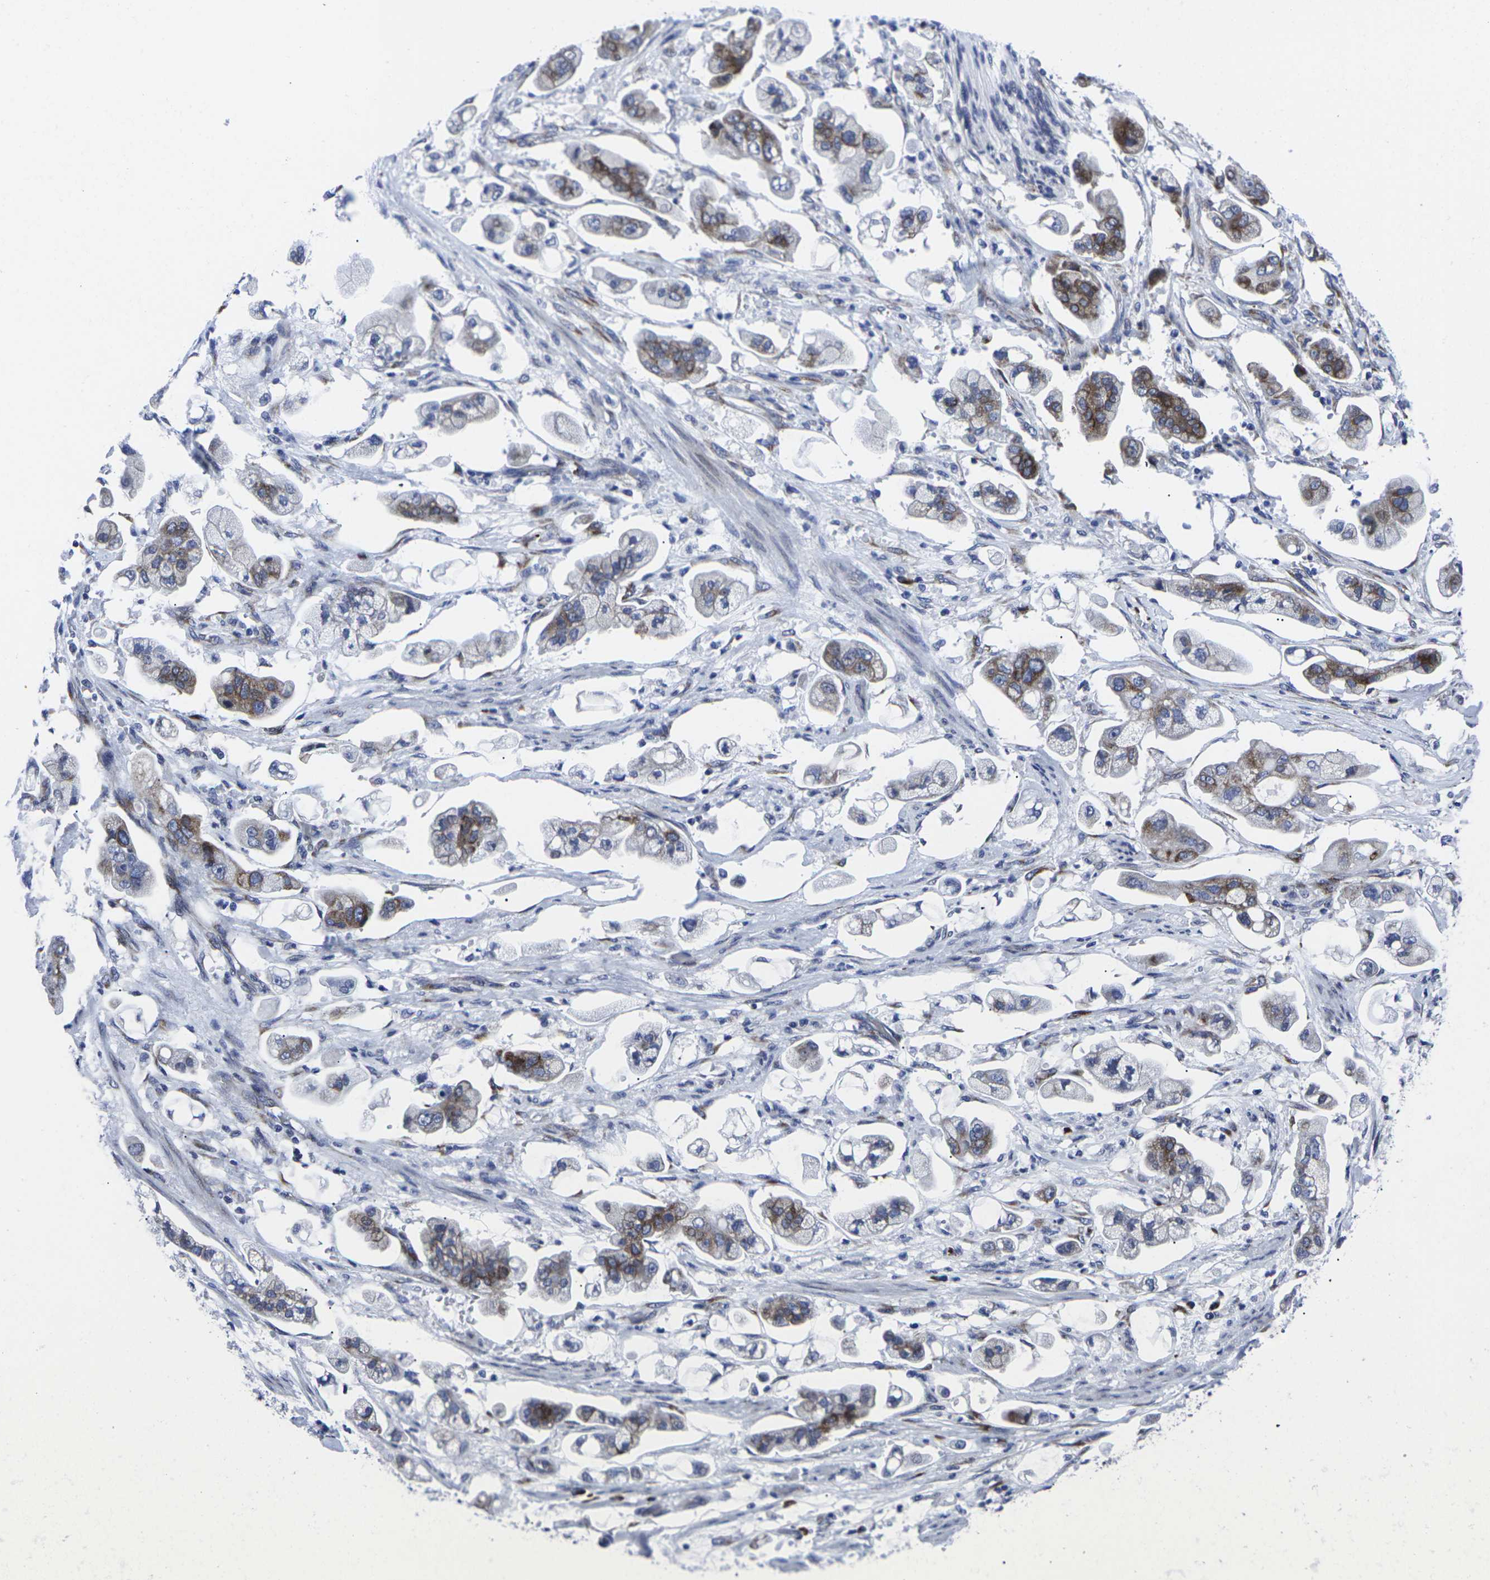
{"staining": {"intensity": "moderate", "quantity": "25%-75%", "location": "cytoplasmic/membranous"}, "tissue": "stomach cancer", "cell_type": "Tumor cells", "image_type": "cancer", "snomed": [{"axis": "morphology", "description": "Adenocarcinoma, NOS"}, {"axis": "topography", "description": "Stomach"}], "caption": "DAB immunohistochemical staining of human stomach adenocarcinoma exhibits moderate cytoplasmic/membranous protein positivity in about 25%-75% of tumor cells.", "gene": "RPN1", "patient": {"sex": "male", "age": 62}}